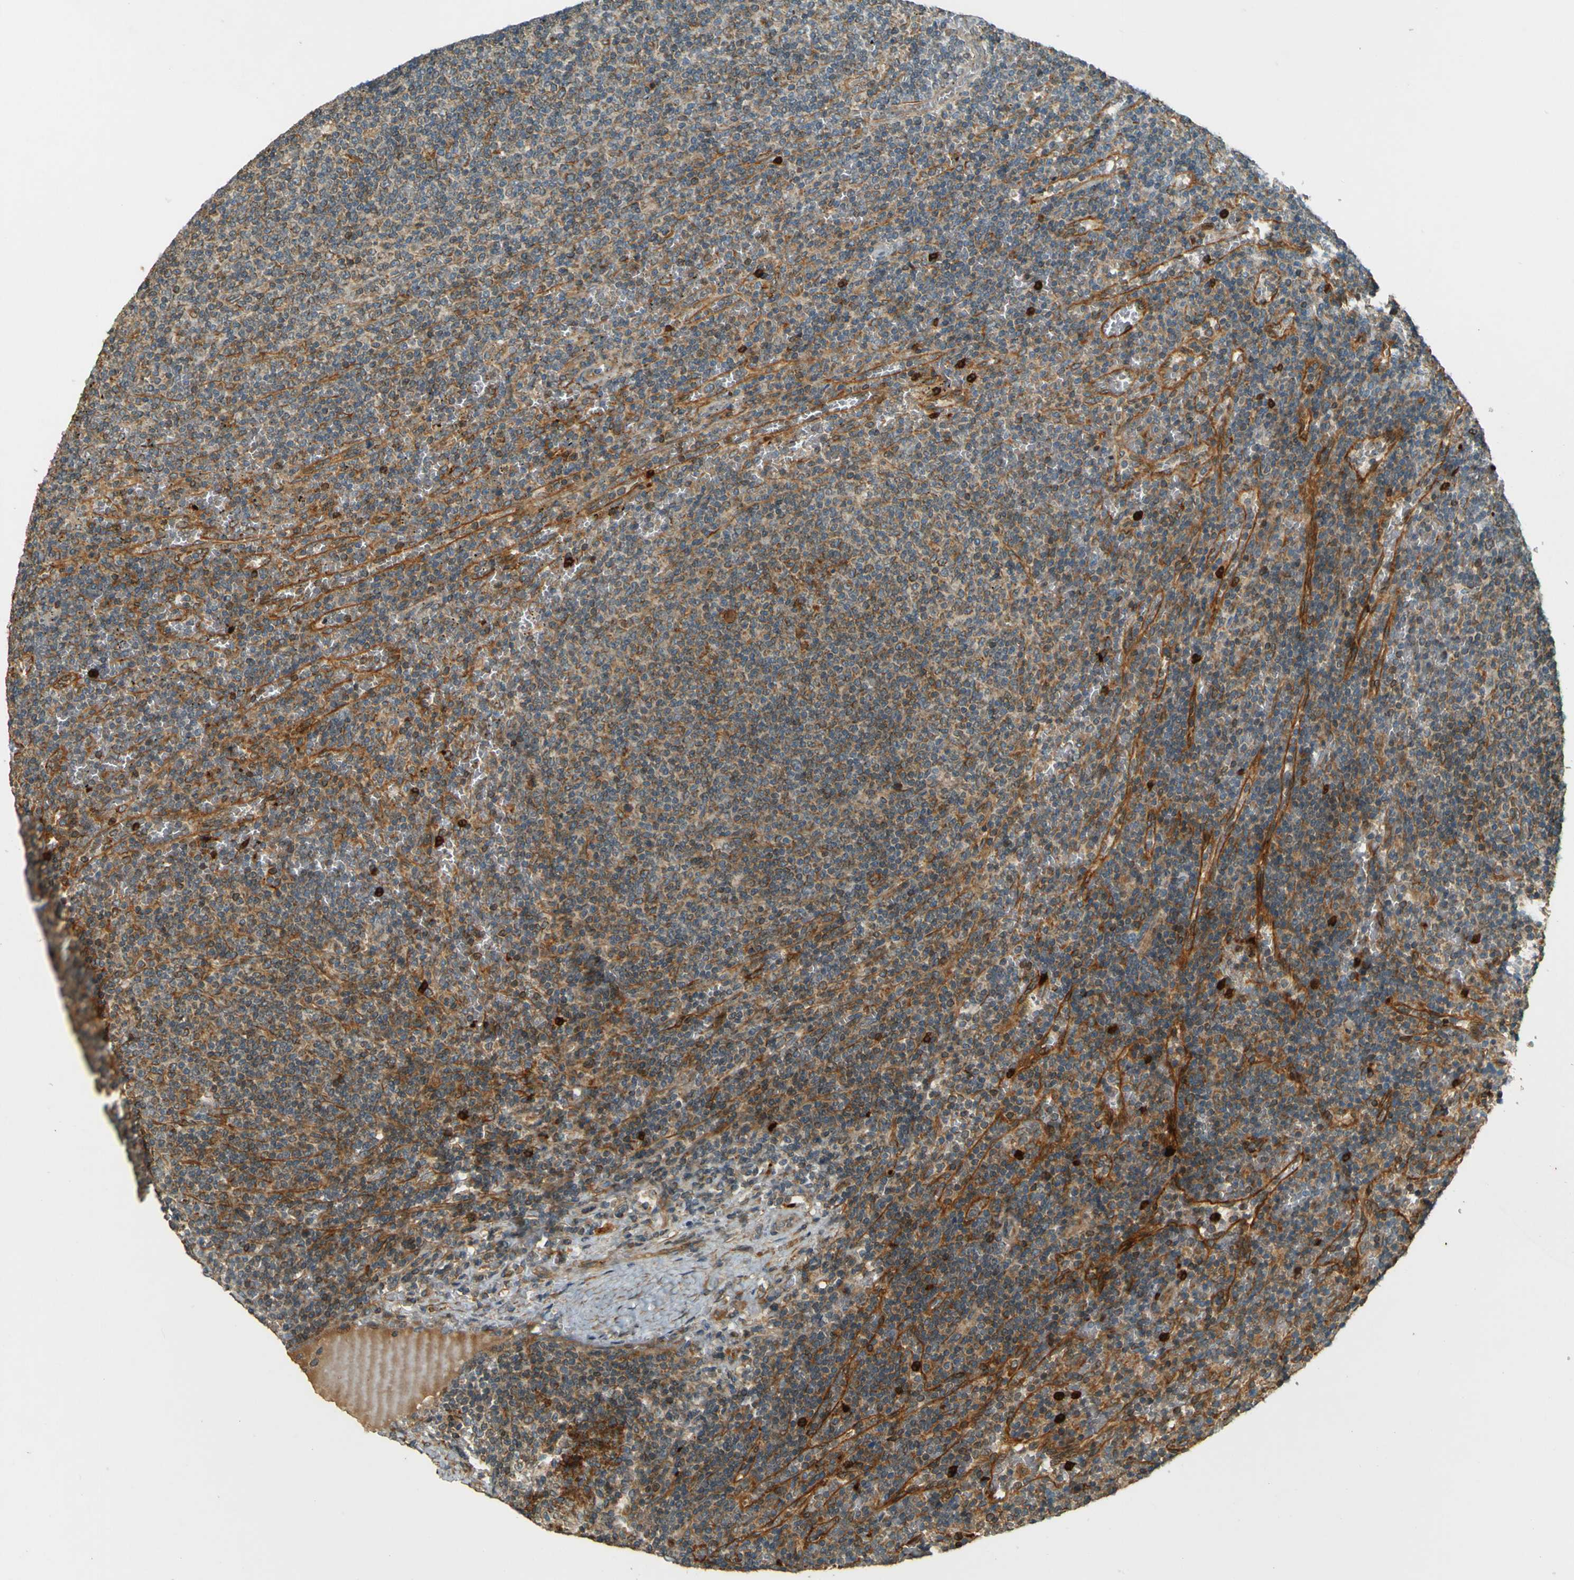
{"staining": {"intensity": "moderate", "quantity": ">75%", "location": "cytoplasmic/membranous"}, "tissue": "lymphoma", "cell_type": "Tumor cells", "image_type": "cancer", "snomed": [{"axis": "morphology", "description": "Malignant lymphoma, non-Hodgkin's type, Low grade"}, {"axis": "topography", "description": "Spleen"}], "caption": "DAB immunohistochemical staining of human malignant lymphoma, non-Hodgkin's type (low-grade) shows moderate cytoplasmic/membranous protein positivity in about >75% of tumor cells. (DAB (3,3'-diaminobenzidine) IHC, brown staining for protein, blue staining for nuclei).", "gene": "LPCAT1", "patient": {"sex": "female", "age": 50}}